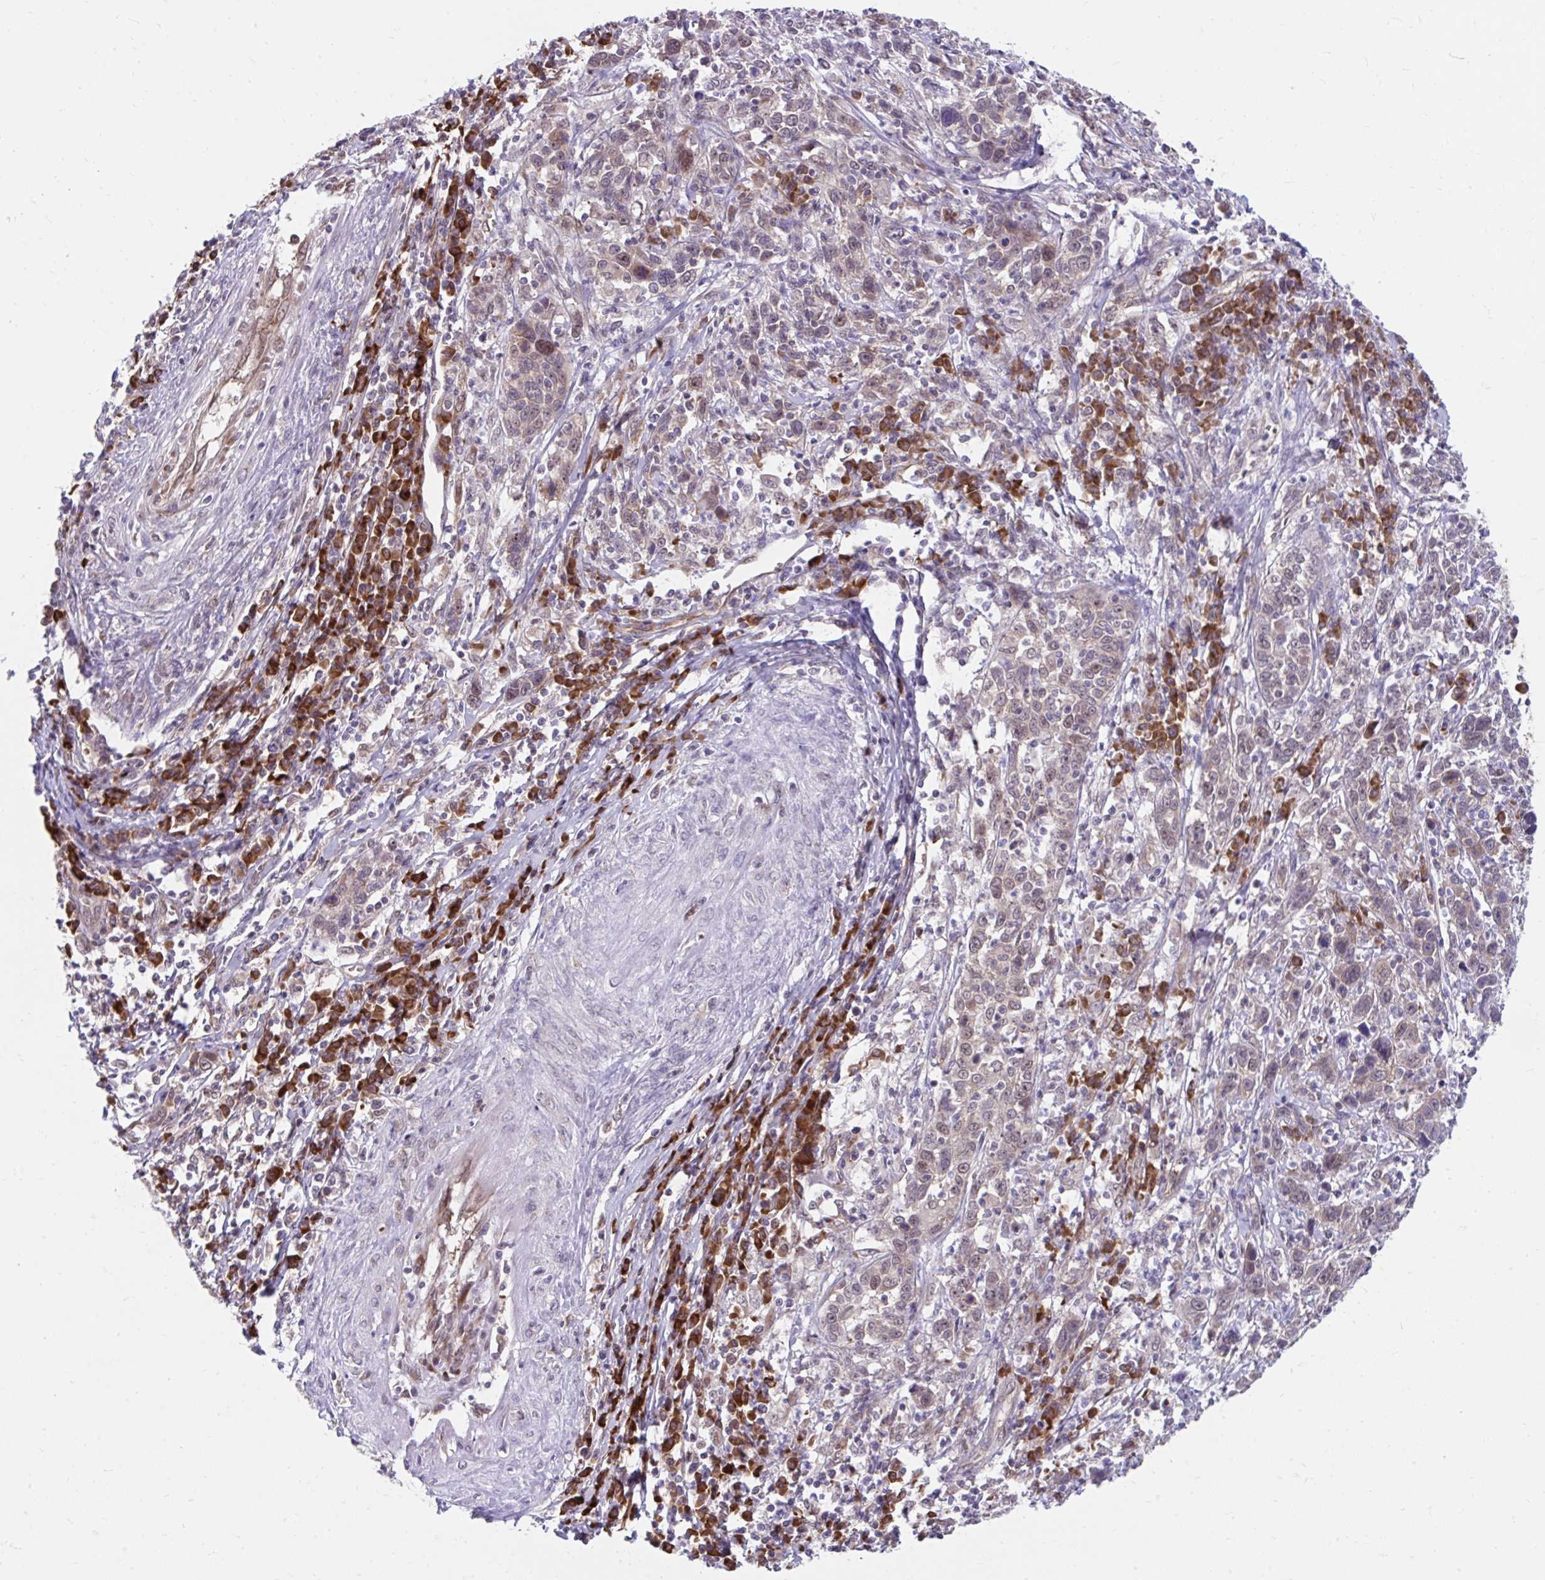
{"staining": {"intensity": "weak", "quantity": "<25%", "location": "nuclear"}, "tissue": "cervical cancer", "cell_type": "Tumor cells", "image_type": "cancer", "snomed": [{"axis": "morphology", "description": "Squamous cell carcinoma, NOS"}, {"axis": "topography", "description": "Cervix"}], "caption": "There is no significant expression in tumor cells of cervical cancer.", "gene": "SELENON", "patient": {"sex": "female", "age": 46}}